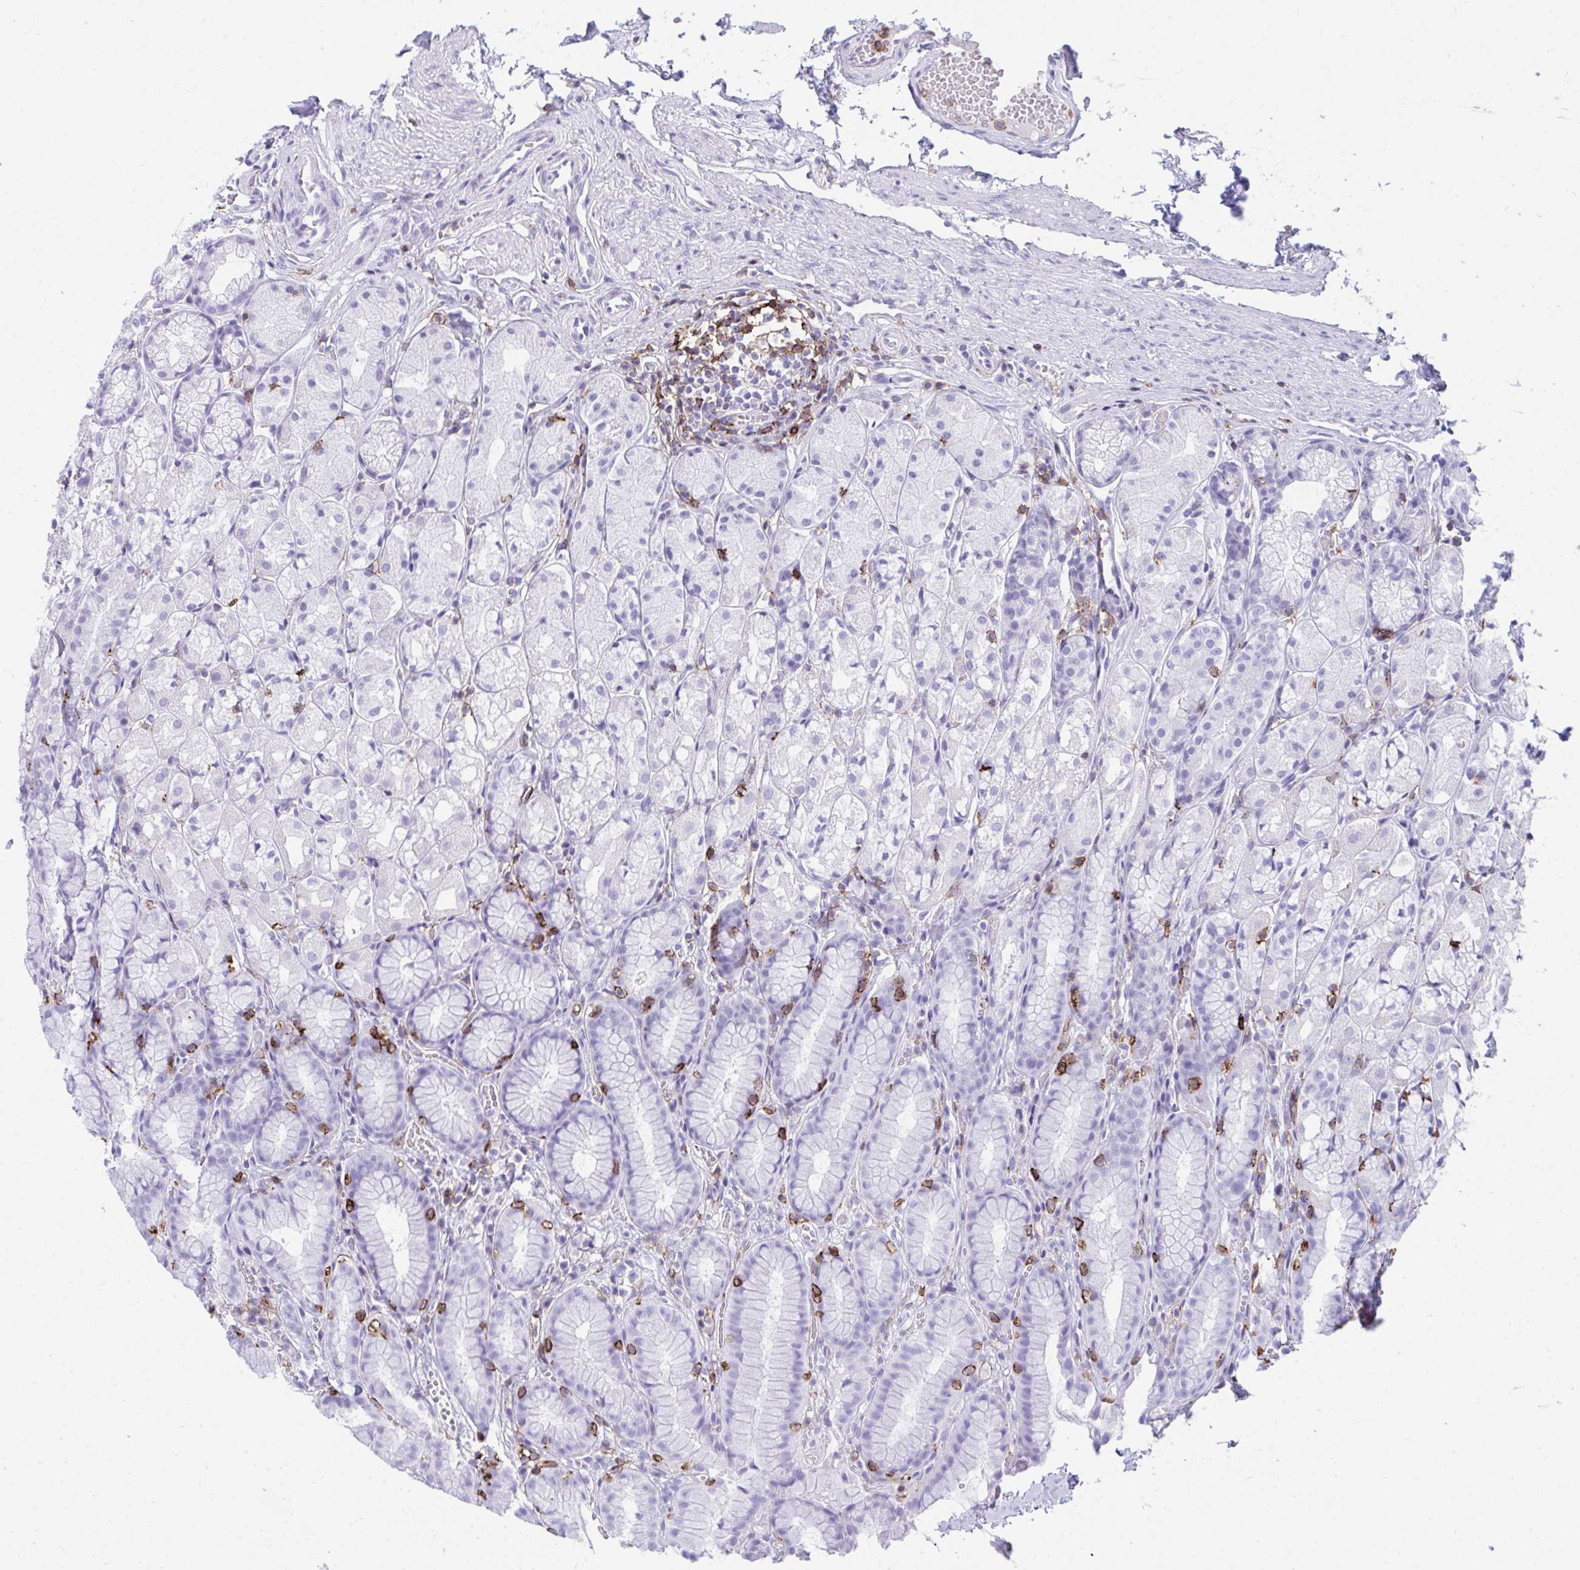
{"staining": {"intensity": "negative", "quantity": "none", "location": "none"}, "tissue": "stomach", "cell_type": "Glandular cells", "image_type": "normal", "snomed": [{"axis": "morphology", "description": "Normal tissue, NOS"}, {"axis": "topography", "description": "Stomach"}], "caption": "The immunohistochemistry micrograph has no significant staining in glandular cells of stomach. (Brightfield microscopy of DAB IHC at high magnification).", "gene": "SPN", "patient": {"sex": "male", "age": 70}}